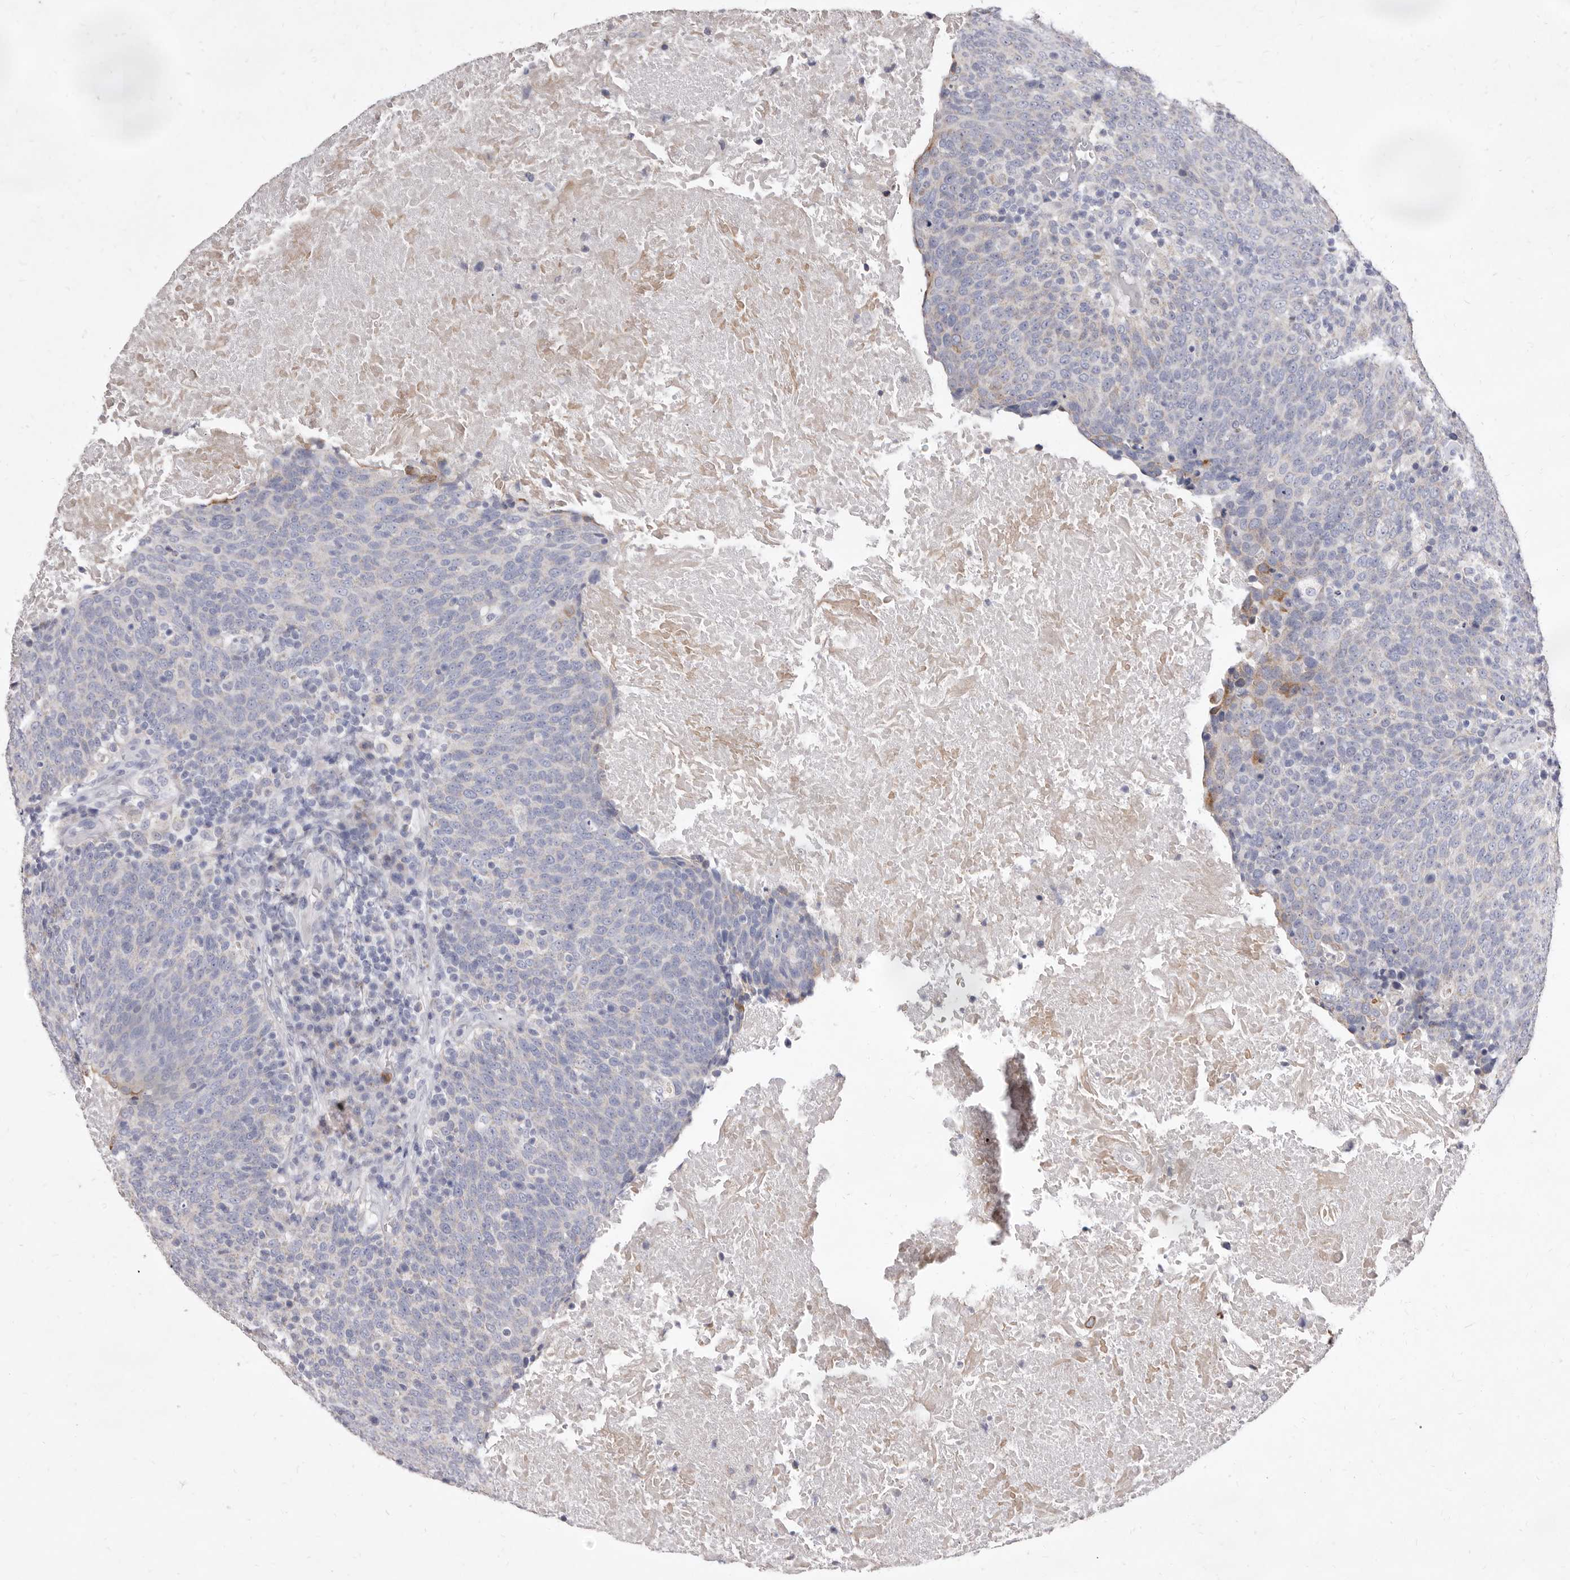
{"staining": {"intensity": "negative", "quantity": "none", "location": "none"}, "tissue": "head and neck cancer", "cell_type": "Tumor cells", "image_type": "cancer", "snomed": [{"axis": "morphology", "description": "Squamous cell carcinoma, NOS"}, {"axis": "morphology", "description": "Squamous cell carcinoma, metastatic, NOS"}, {"axis": "topography", "description": "Lymph node"}, {"axis": "topography", "description": "Head-Neck"}], "caption": "Immunohistochemical staining of human head and neck cancer (metastatic squamous cell carcinoma) exhibits no significant expression in tumor cells. (Brightfield microscopy of DAB immunohistochemistry at high magnification).", "gene": "CYP2E1", "patient": {"sex": "male", "age": 62}}